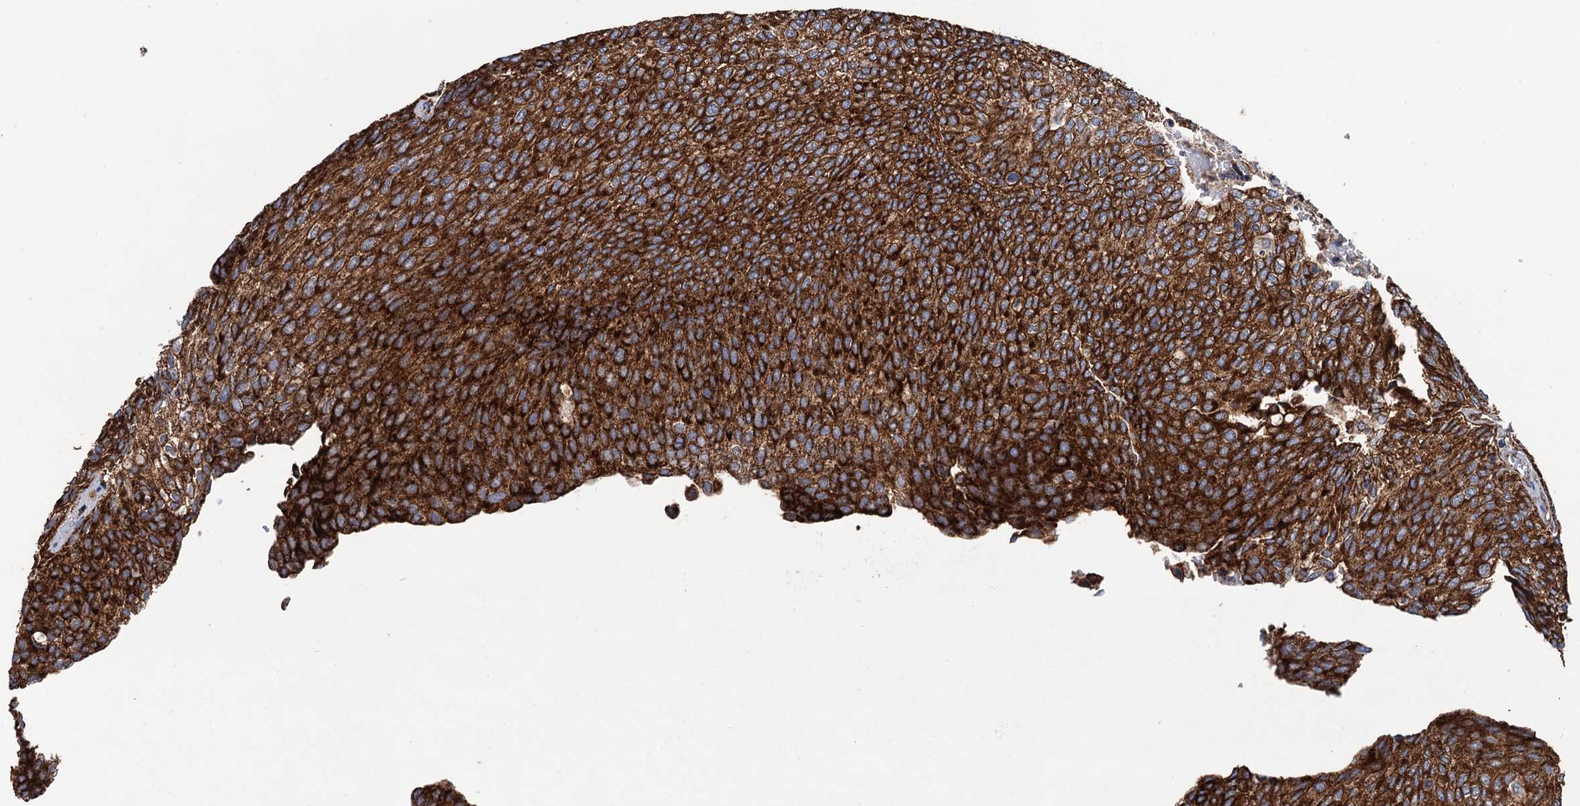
{"staining": {"intensity": "strong", "quantity": ">75%", "location": "cytoplasmic/membranous"}, "tissue": "urothelial cancer", "cell_type": "Tumor cells", "image_type": "cancer", "snomed": [{"axis": "morphology", "description": "Urothelial carcinoma, Low grade"}, {"axis": "topography", "description": "Urinary bladder"}], "caption": "Urothelial carcinoma (low-grade) stained with DAB IHC reveals high levels of strong cytoplasmic/membranous expression in about >75% of tumor cells.", "gene": "DGLUCY", "patient": {"sex": "female", "age": 79}}